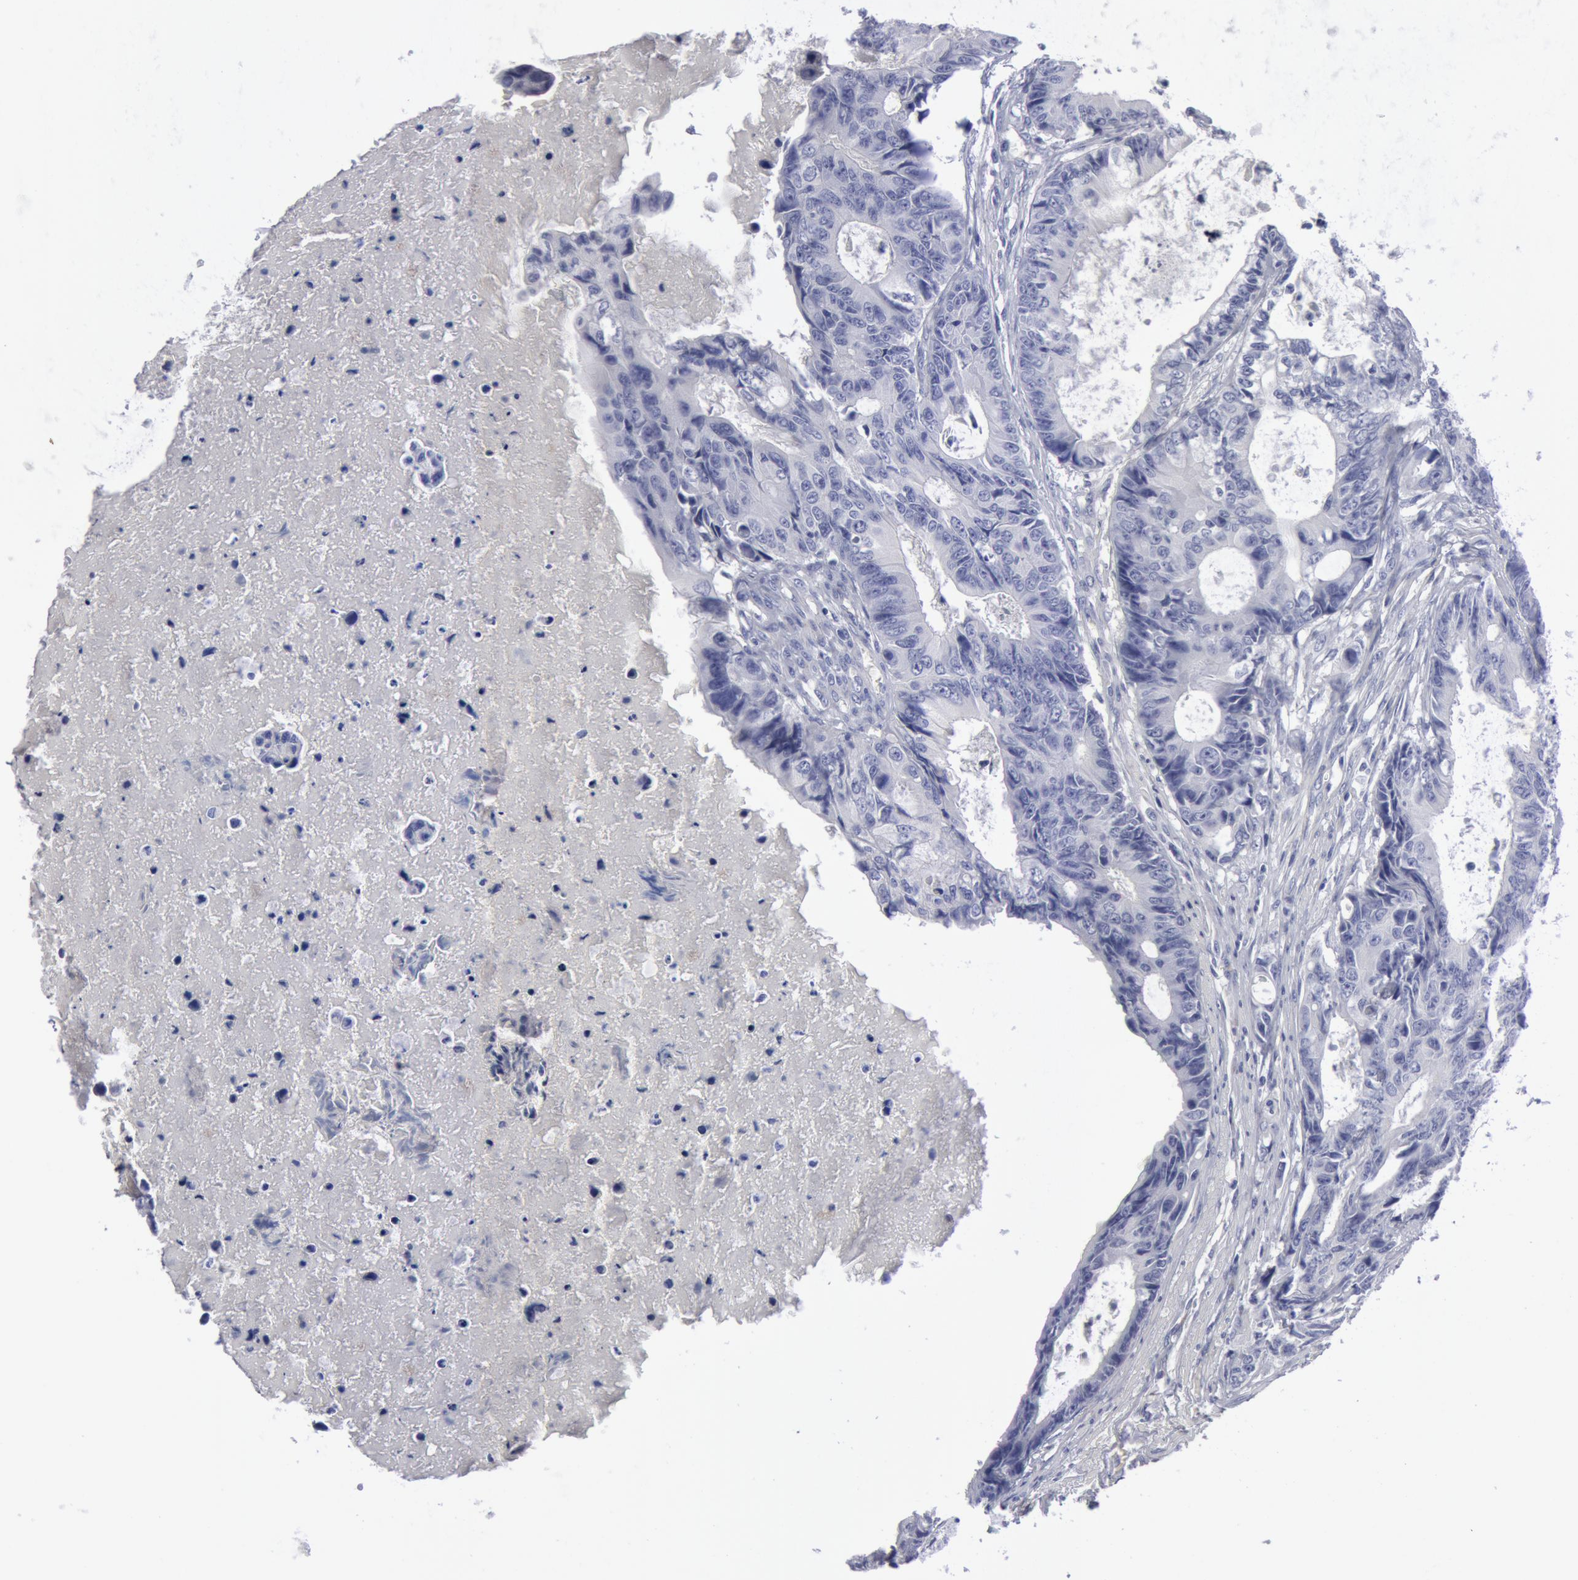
{"staining": {"intensity": "negative", "quantity": "none", "location": "none"}, "tissue": "colorectal cancer", "cell_type": "Tumor cells", "image_type": "cancer", "snomed": [{"axis": "morphology", "description": "Adenocarcinoma, NOS"}, {"axis": "topography", "description": "Rectum"}], "caption": "There is no significant positivity in tumor cells of colorectal cancer (adenocarcinoma).", "gene": "SMC1B", "patient": {"sex": "female", "age": 98}}